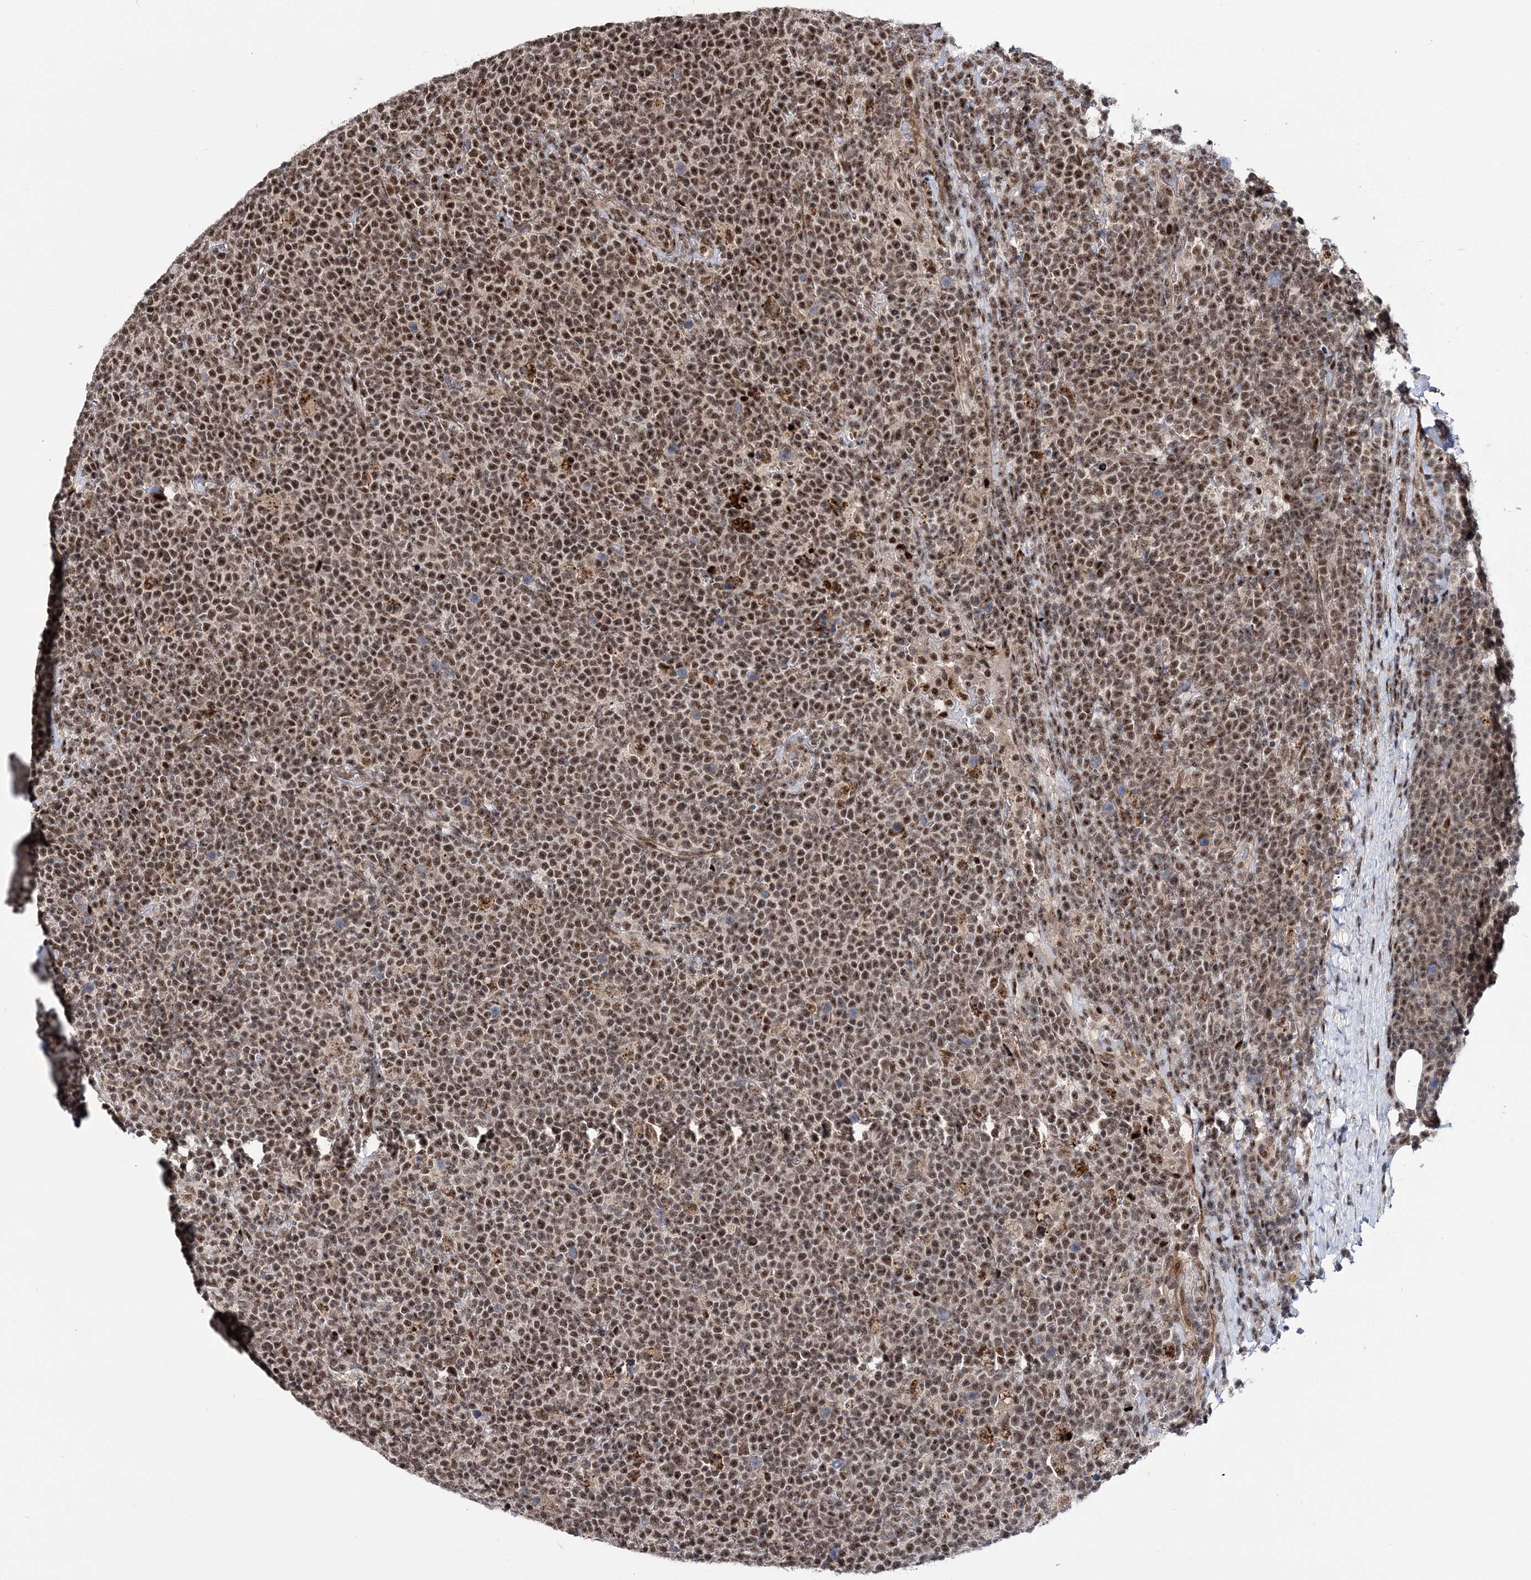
{"staining": {"intensity": "strong", "quantity": ">75%", "location": "nuclear"}, "tissue": "lymphoma", "cell_type": "Tumor cells", "image_type": "cancer", "snomed": [{"axis": "morphology", "description": "Malignant lymphoma, non-Hodgkin's type, High grade"}, {"axis": "topography", "description": "Lymph node"}], "caption": "IHC image of lymphoma stained for a protein (brown), which exhibits high levels of strong nuclear positivity in about >75% of tumor cells.", "gene": "TATDN2", "patient": {"sex": "male", "age": 61}}